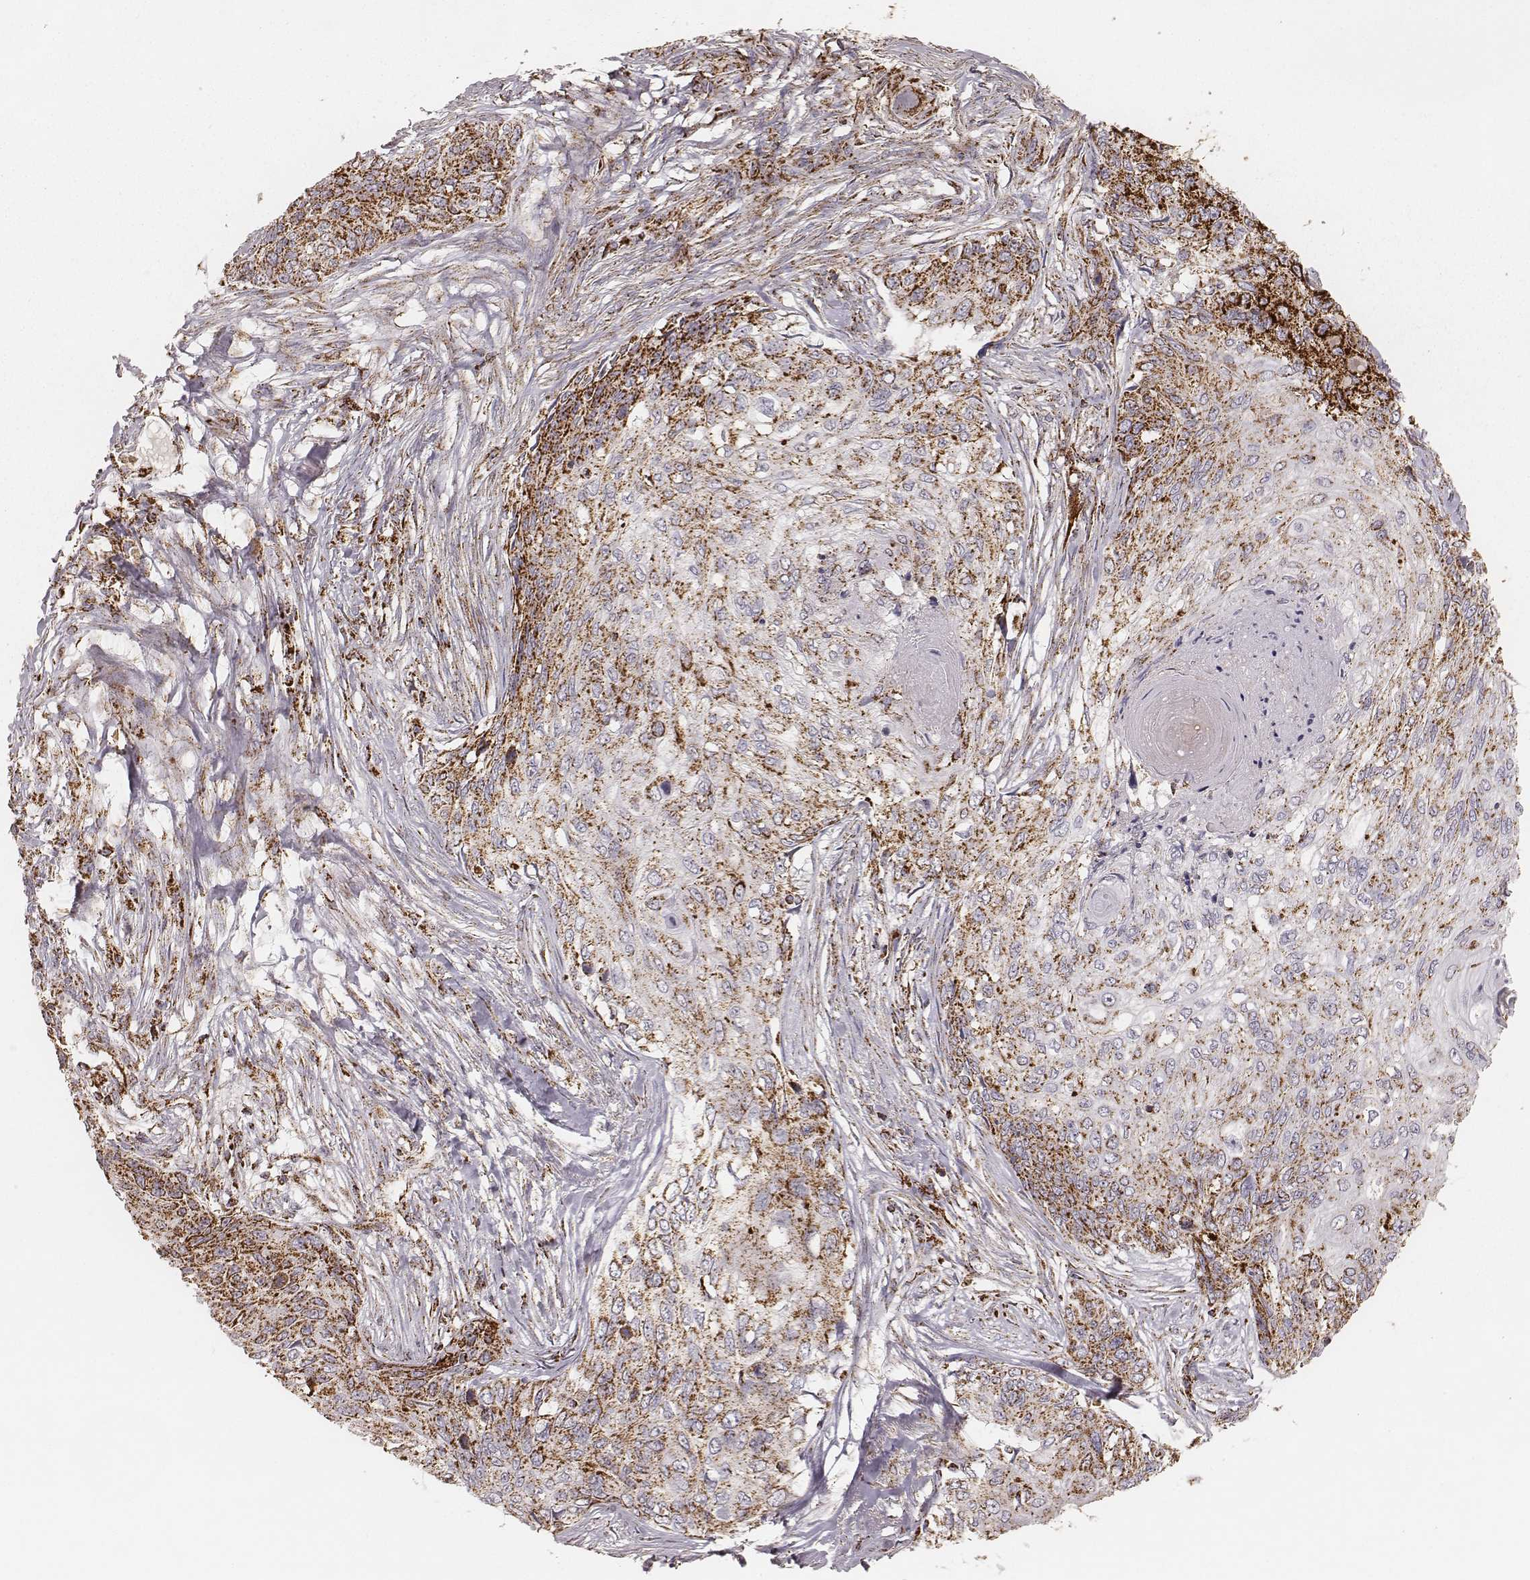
{"staining": {"intensity": "strong", "quantity": ">75%", "location": "cytoplasmic/membranous"}, "tissue": "skin cancer", "cell_type": "Tumor cells", "image_type": "cancer", "snomed": [{"axis": "morphology", "description": "Squamous cell carcinoma, NOS"}, {"axis": "topography", "description": "Skin"}], "caption": "Immunohistochemical staining of human skin squamous cell carcinoma shows strong cytoplasmic/membranous protein positivity in approximately >75% of tumor cells.", "gene": "CS", "patient": {"sex": "male", "age": 92}}